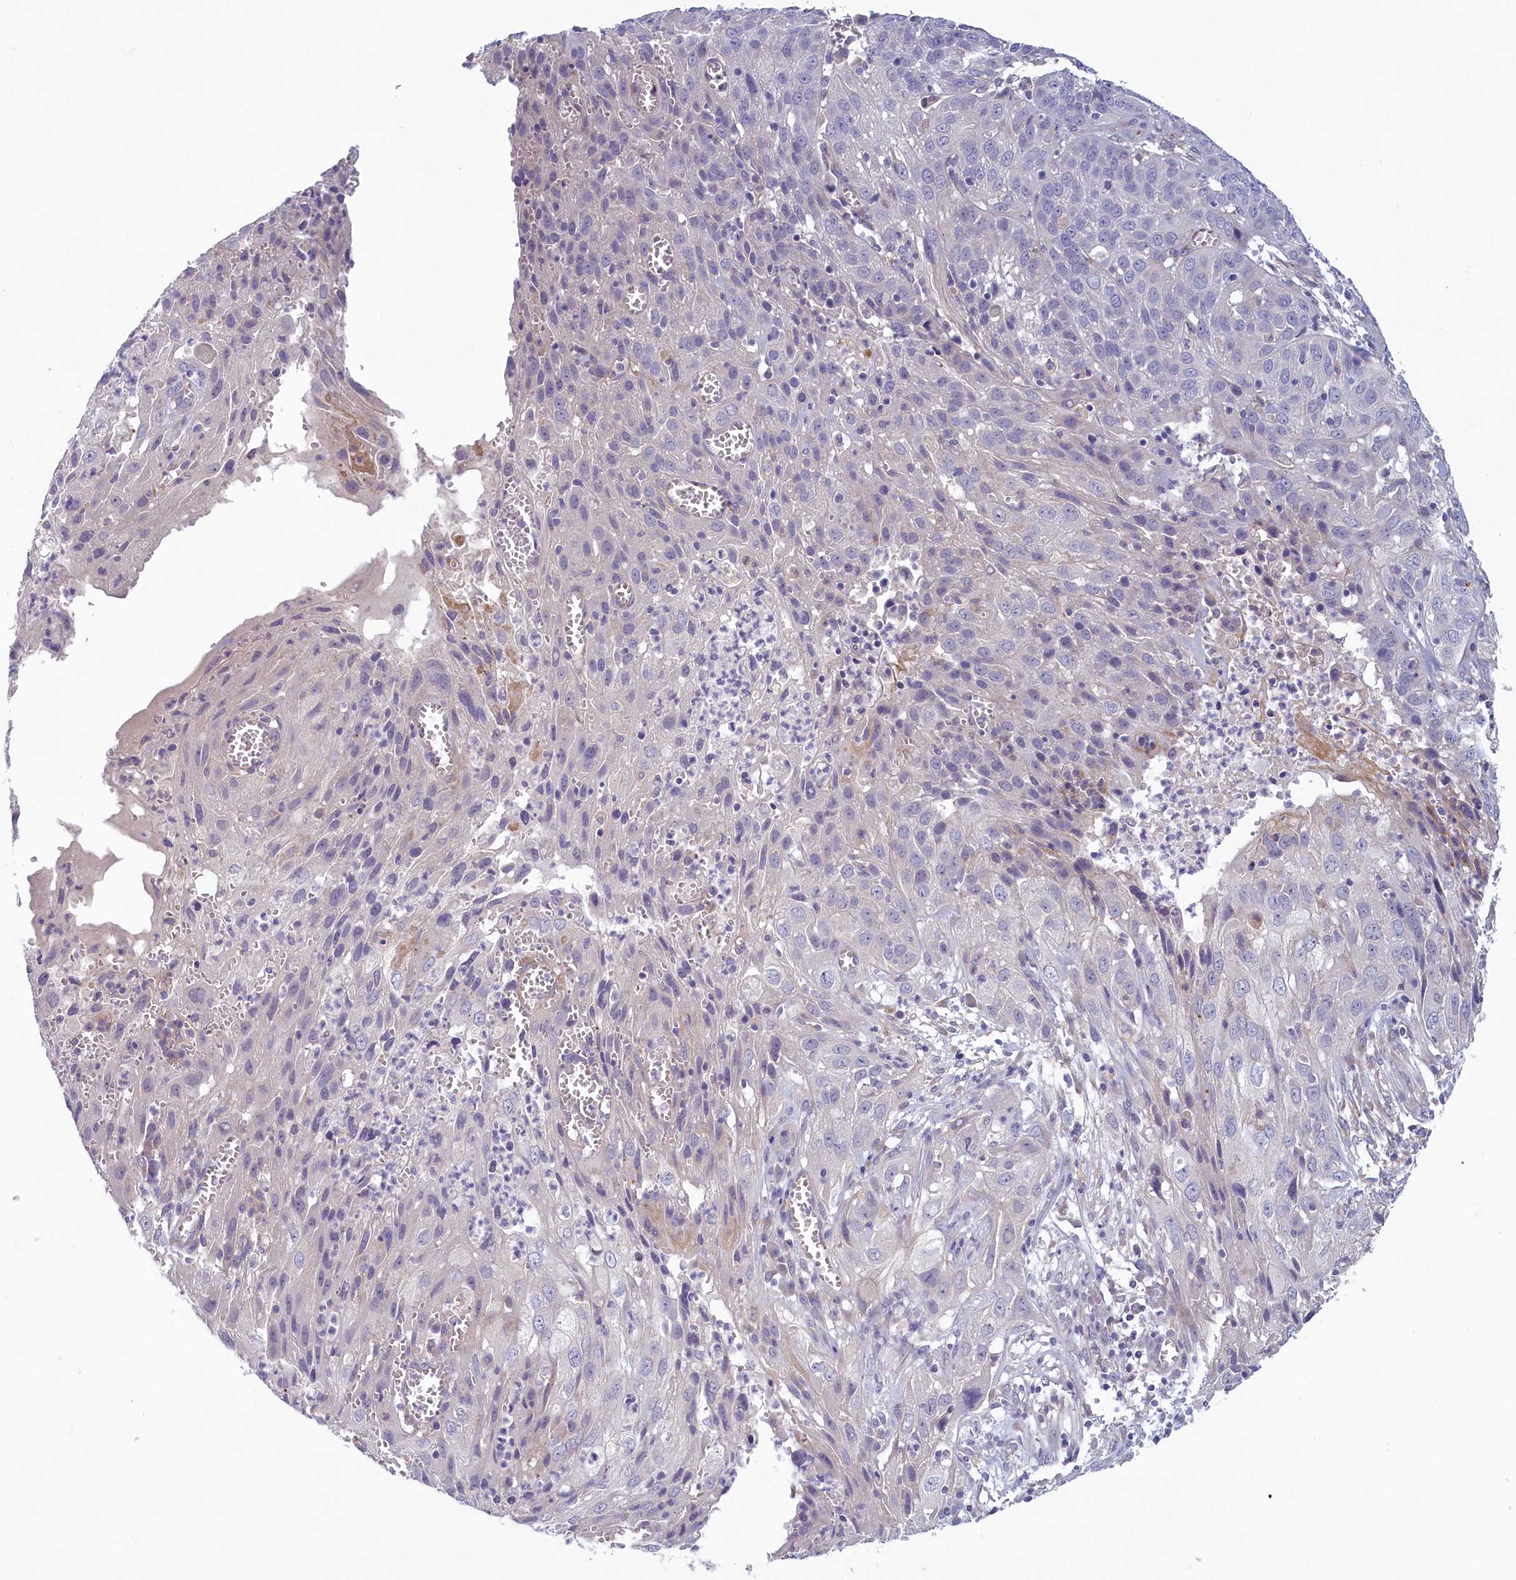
{"staining": {"intensity": "negative", "quantity": "none", "location": "none"}, "tissue": "cervical cancer", "cell_type": "Tumor cells", "image_type": "cancer", "snomed": [{"axis": "morphology", "description": "Squamous cell carcinoma, NOS"}, {"axis": "topography", "description": "Cervix"}], "caption": "Protein analysis of squamous cell carcinoma (cervical) exhibits no significant expression in tumor cells.", "gene": "PLEKHG6", "patient": {"sex": "female", "age": 32}}